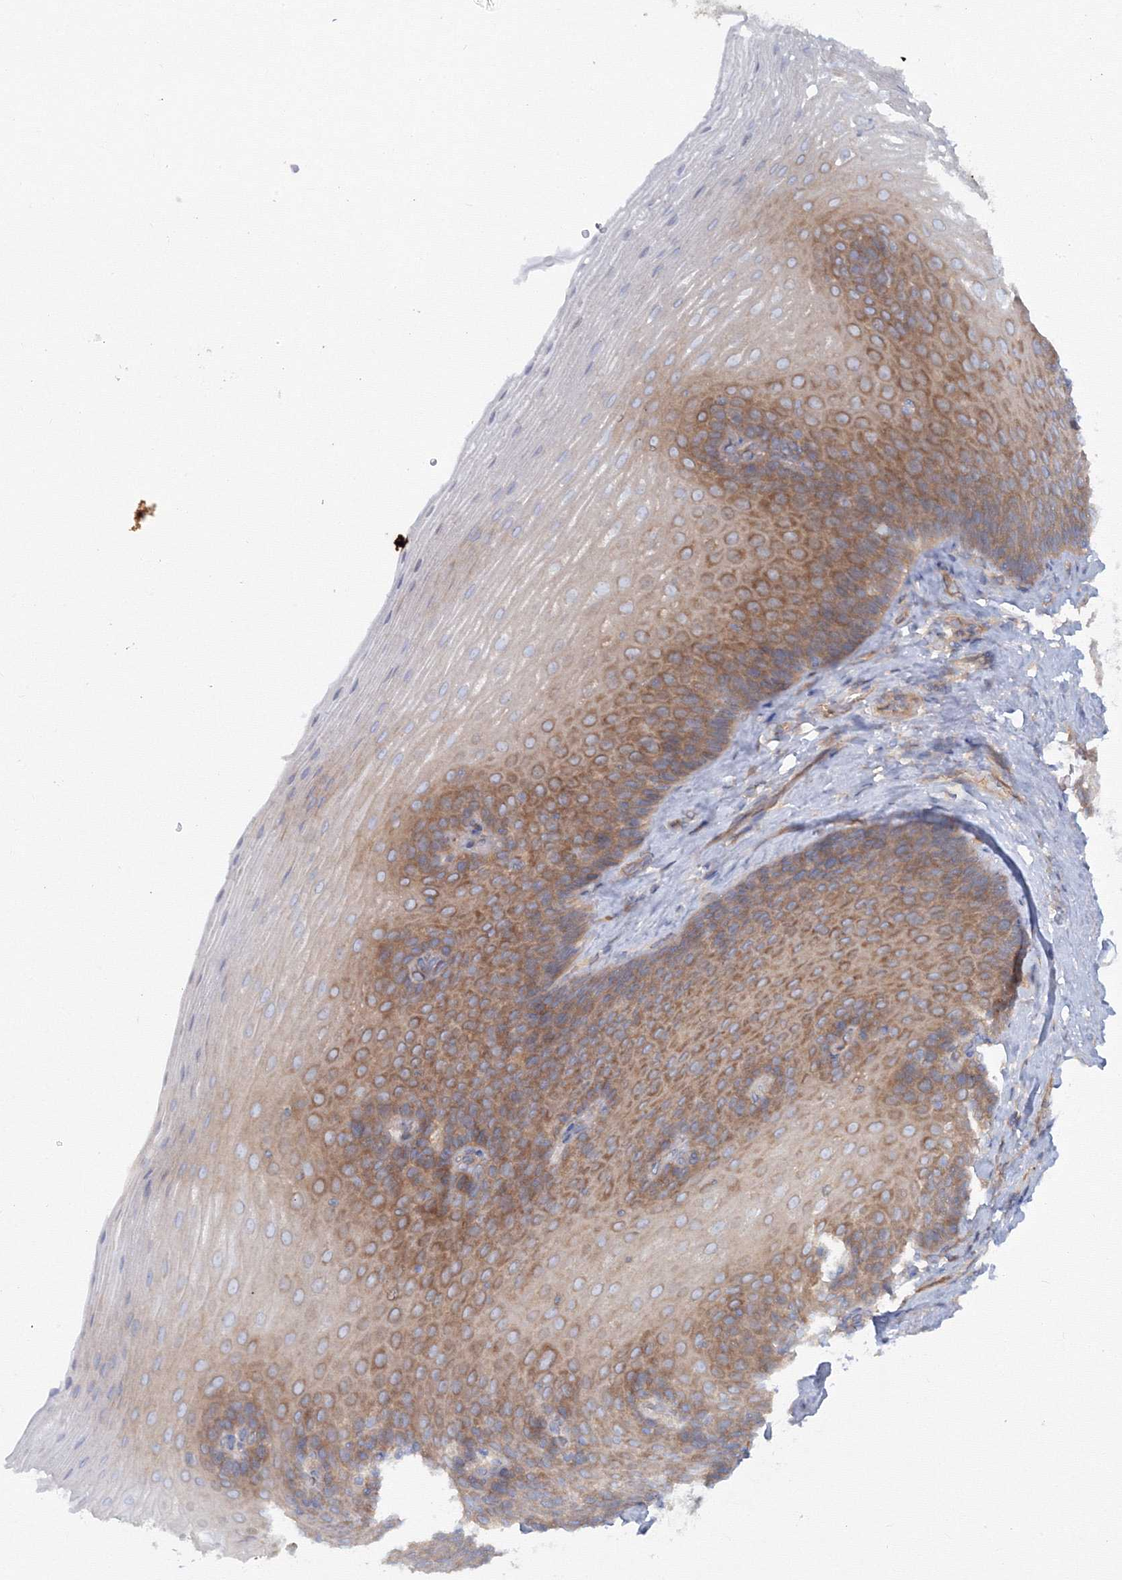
{"staining": {"intensity": "moderate", "quantity": ">75%", "location": "cytoplasmic/membranous"}, "tissue": "esophagus", "cell_type": "Squamous epithelial cells", "image_type": "normal", "snomed": [{"axis": "morphology", "description": "Normal tissue, NOS"}, {"axis": "topography", "description": "Esophagus"}], "caption": "Protein staining demonstrates moderate cytoplasmic/membranous staining in approximately >75% of squamous epithelial cells in normal esophagus.", "gene": "EXOC1", "patient": {"sex": "female", "age": 66}}